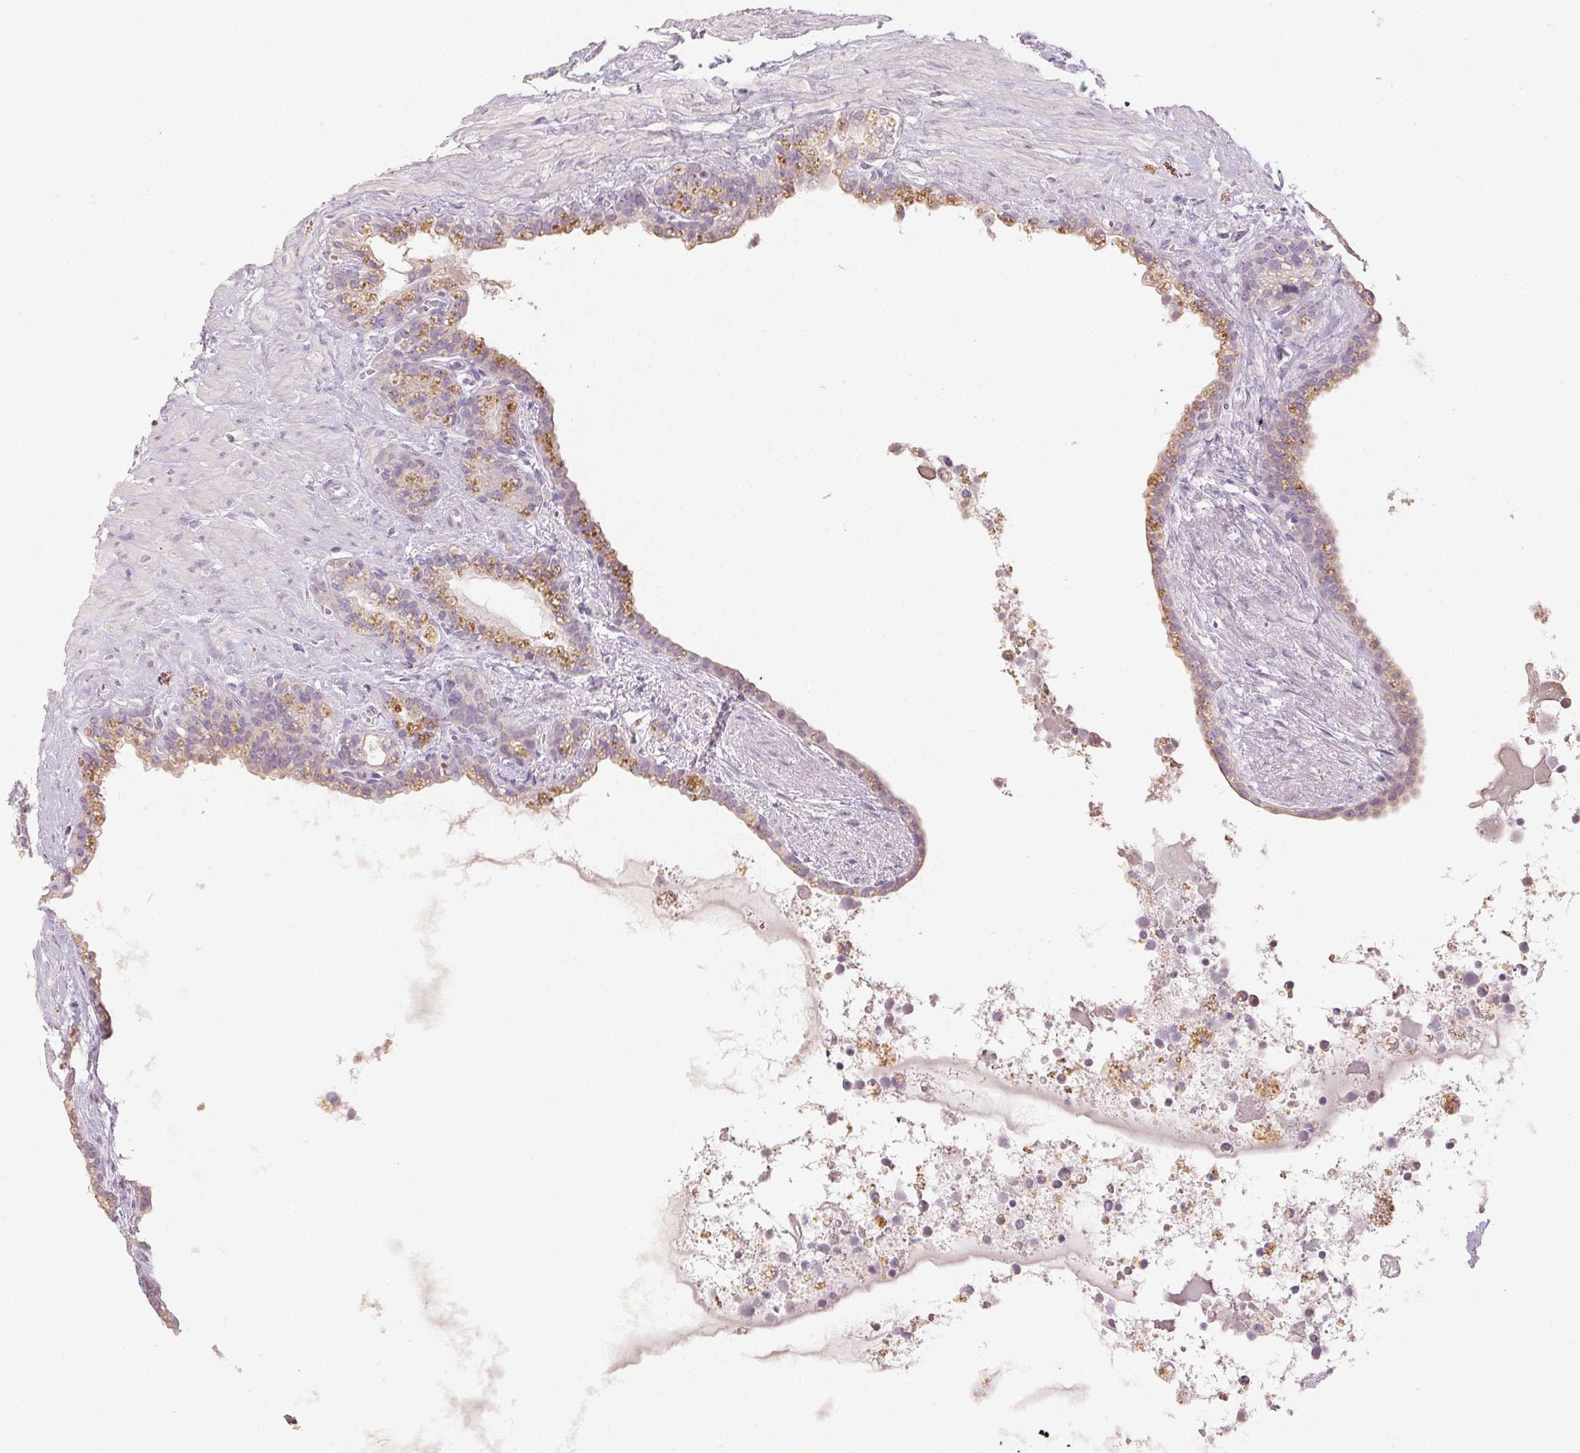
{"staining": {"intensity": "moderate", "quantity": "25%-75%", "location": "cytoplasmic/membranous"}, "tissue": "seminal vesicle", "cell_type": "Glandular cells", "image_type": "normal", "snomed": [{"axis": "morphology", "description": "Normal tissue, NOS"}, {"axis": "topography", "description": "Seminal veicle"}], "caption": "The image exhibits staining of normal seminal vesicle, revealing moderate cytoplasmic/membranous protein expression (brown color) within glandular cells.", "gene": "LVRN", "patient": {"sex": "male", "age": 76}}